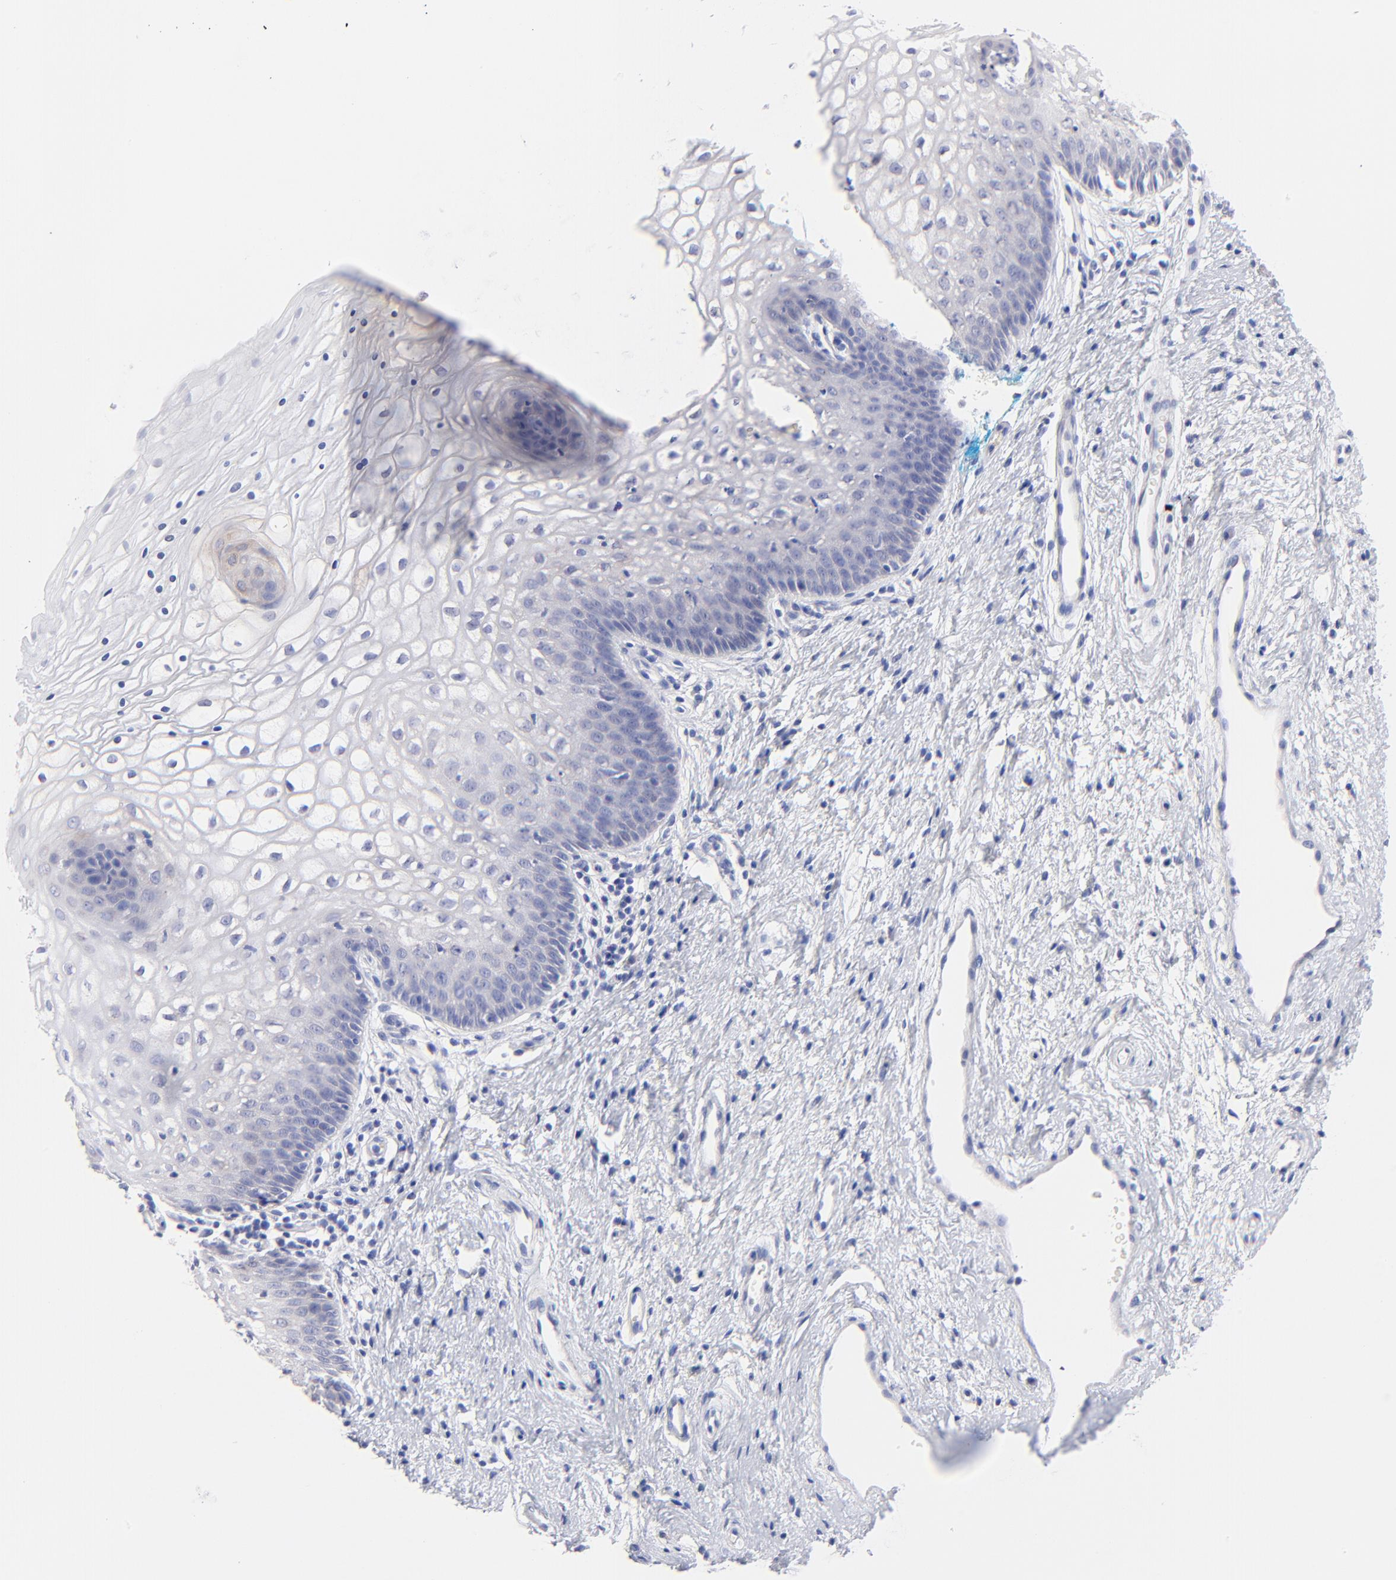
{"staining": {"intensity": "negative", "quantity": "none", "location": "none"}, "tissue": "vagina", "cell_type": "Squamous epithelial cells", "image_type": "normal", "snomed": [{"axis": "morphology", "description": "Normal tissue, NOS"}, {"axis": "topography", "description": "Vagina"}], "caption": "High power microscopy micrograph of an immunohistochemistry (IHC) image of unremarkable vagina, revealing no significant positivity in squamous epithelial cells.", "gene": "EBP", "patient": {"sex": "female", "age": 34}}